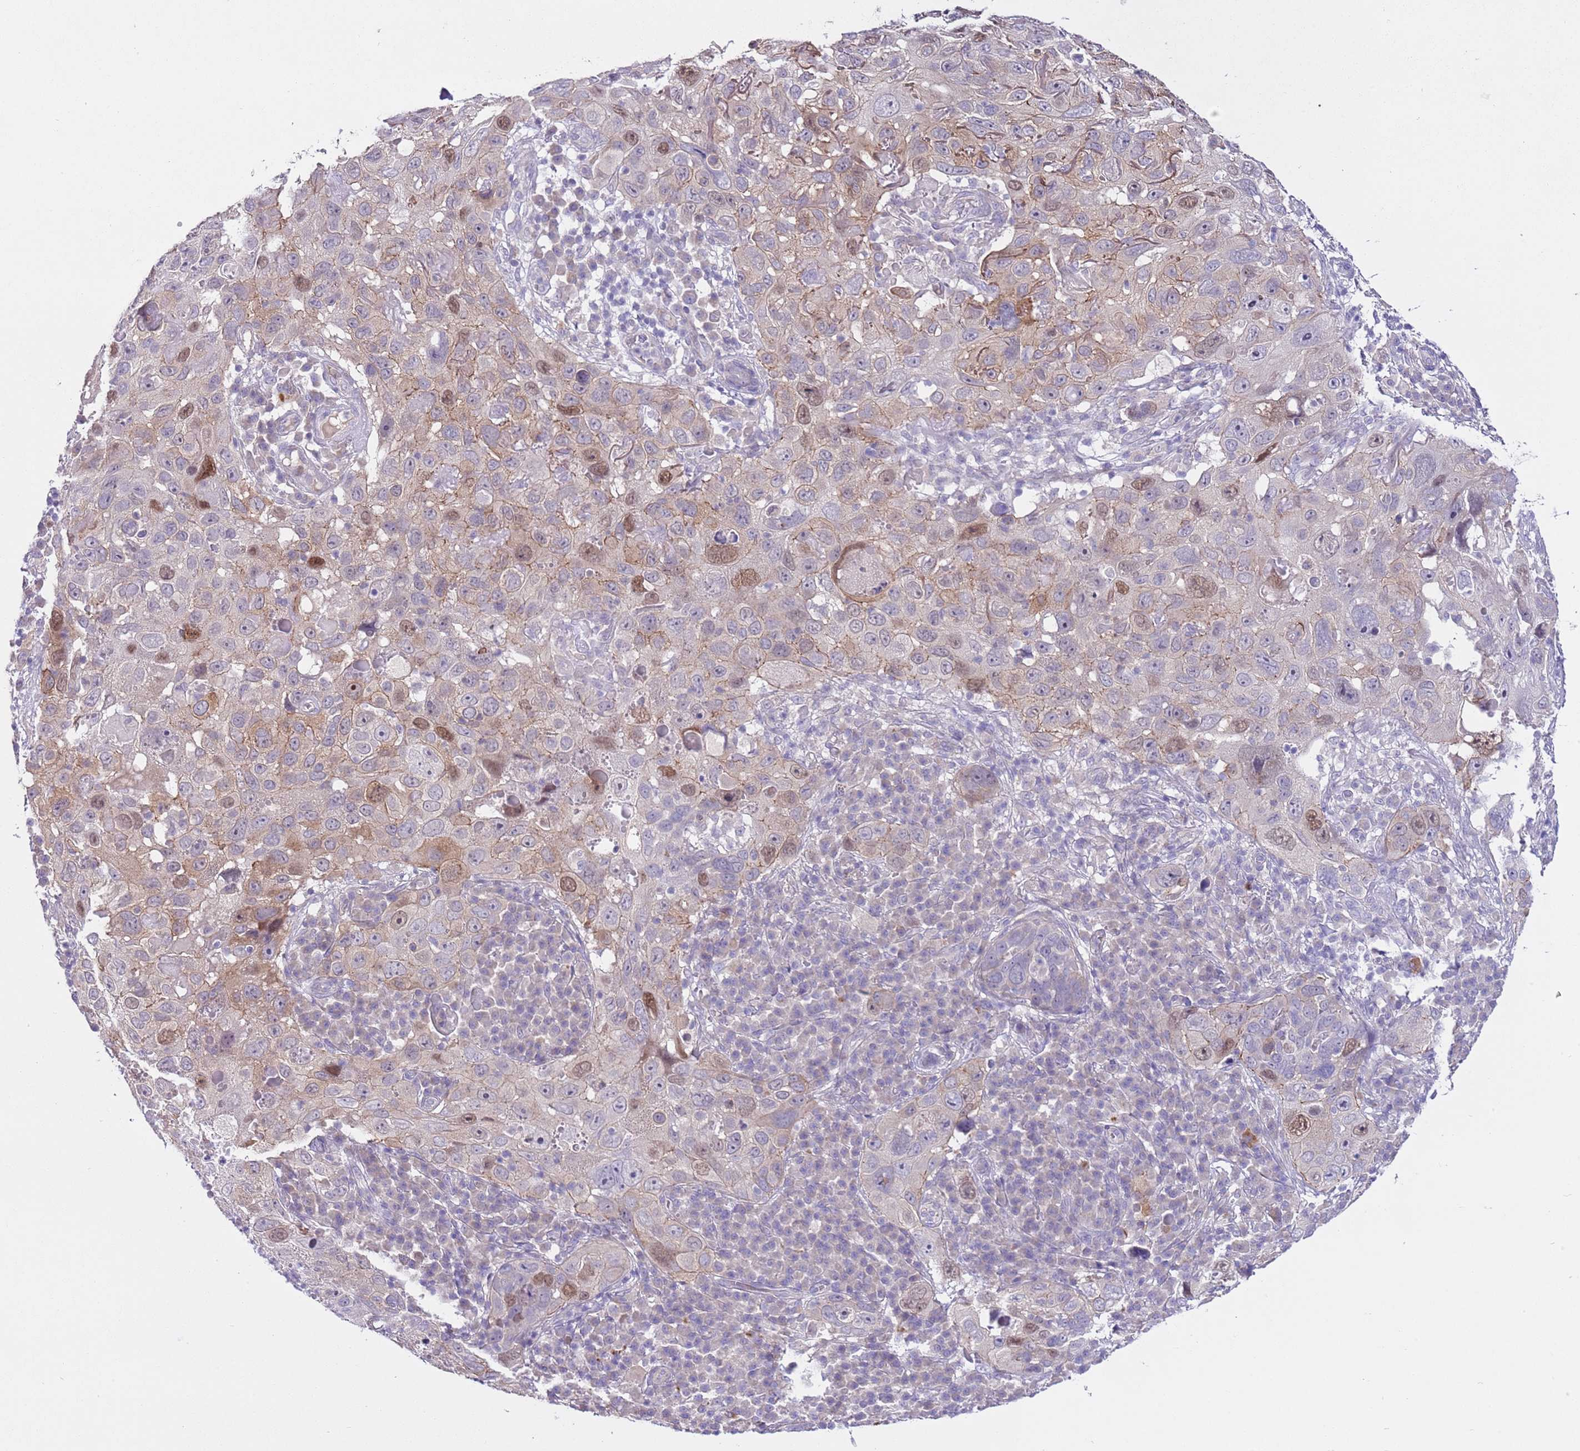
{"staining": {"intensity": "moderate", "quantity": "<25%", "location": "nuclear"}, "tissue": "skin cancer", "cell_type": "Tumor cells", "image_type": "cancer", "snomed": [{"axis": "morphology", "description": "Squamous cell carcinoma in situ, NOS"}, {"axis": "morphology", "description": "Squamous cell carcinoma, NOS"}, {"axis": "topography", "description": "Skin"}], "caption": "The histopathology image shows immunohistochemical staining of squamous cell carcinoma (skin). There is moderate nuclear positivity is appreciated in approximately <25% of tumor cells. The protein of interest is shown in brown color, while the nuclei are stained blue.", "gene": "FBRSL1", "patient": {"sex": "male", "age": 93}}